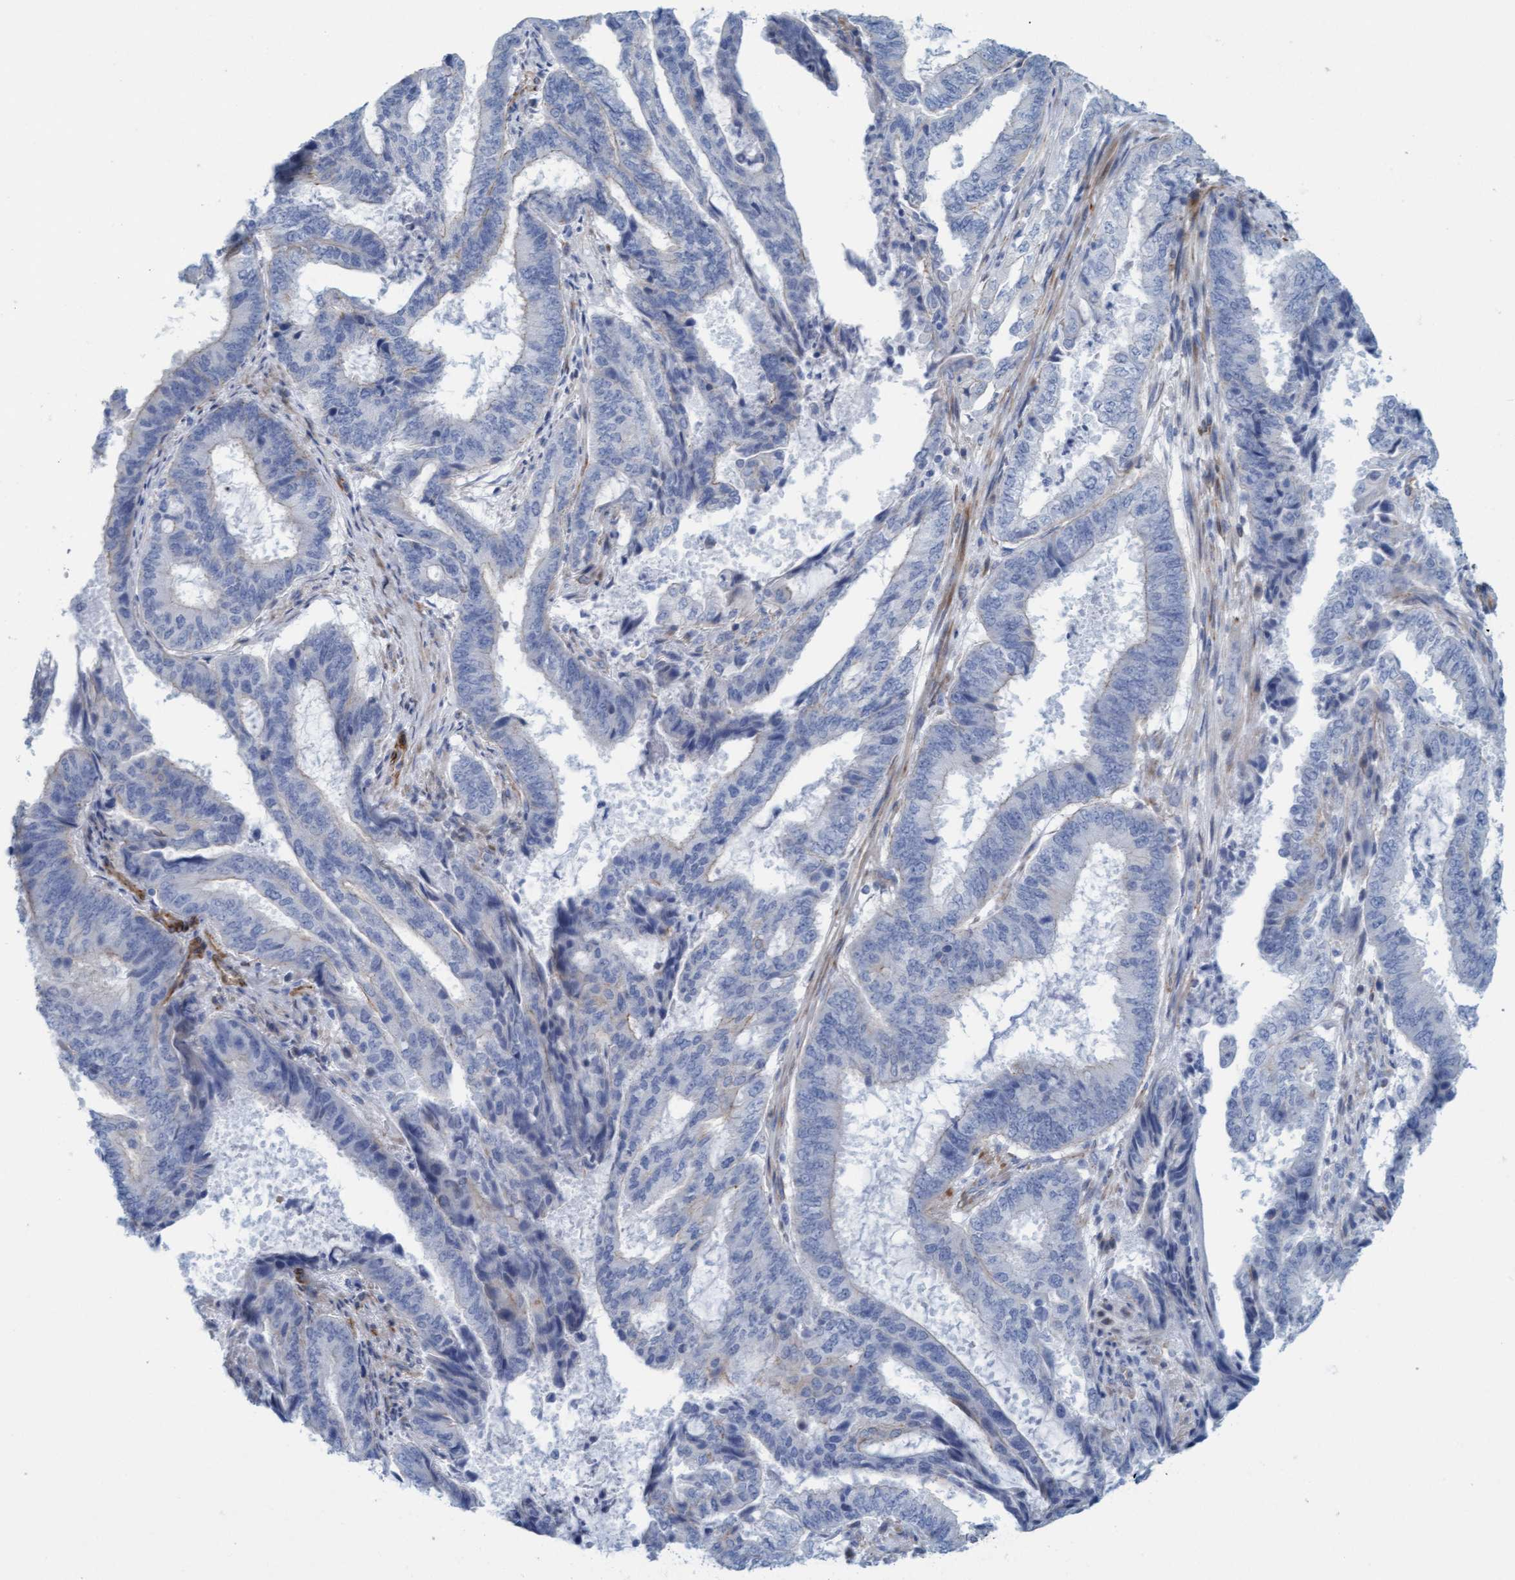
{"staining": {"intensity": "negative", "quantity": "none", "location": "none"}, "tissue": "endometrial cancer", "cell_type": "Tumor cells", "image_type": "cancer", "snomed": [{"axis": "morphology", "description": "Adenocarcinoma, NOS"}, {"axis": "topography", "description": "Endometrium"}], "caption": "This is an immunohistochemistry (IHC) image of endometrial cancer. There is no staining in tumor cells.", "gene": "MTFR1", "patient": {"sex": "female", "age": 51}}